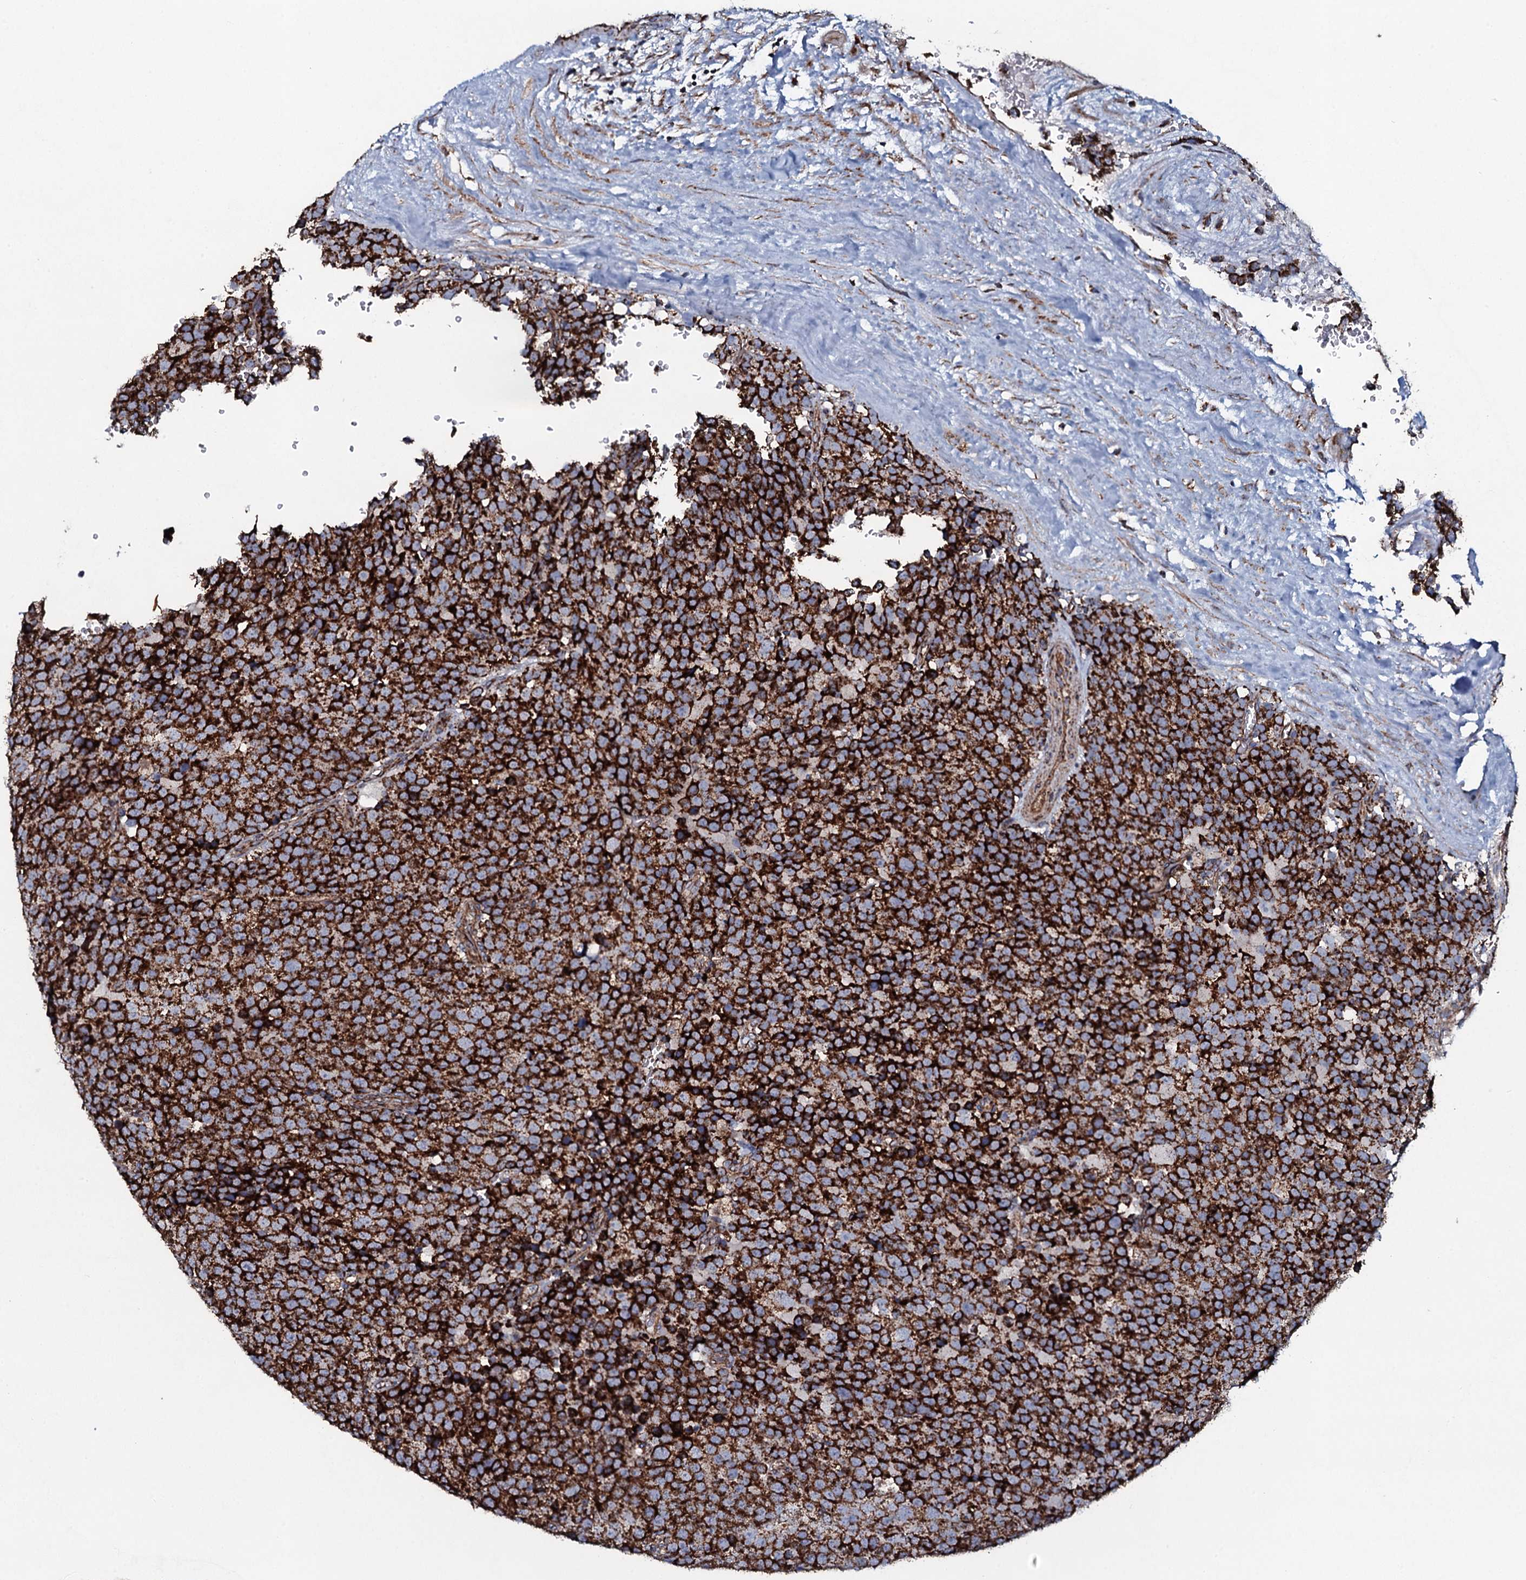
{"staining": {"intensity": "strong", "quantity": ">75%", "location": "cytoplasmic/membranous"}, "tissue": "testis cancer", "cell_type": "Tumor cells", "image_type": "cancer", "snomed": [{"axis": "morphology", "description": "Seminoma, NOS"}, {"axis": "topography", "description": "Testis"}], "caption": "Immunohistochemical staining of human seminoma (testis) reveals strong cytoplasmic/membranous protein staining in approximately >75% of tumor cells.", "gene": "EVC2", "patient": {"sex": "male", "age": 71}}